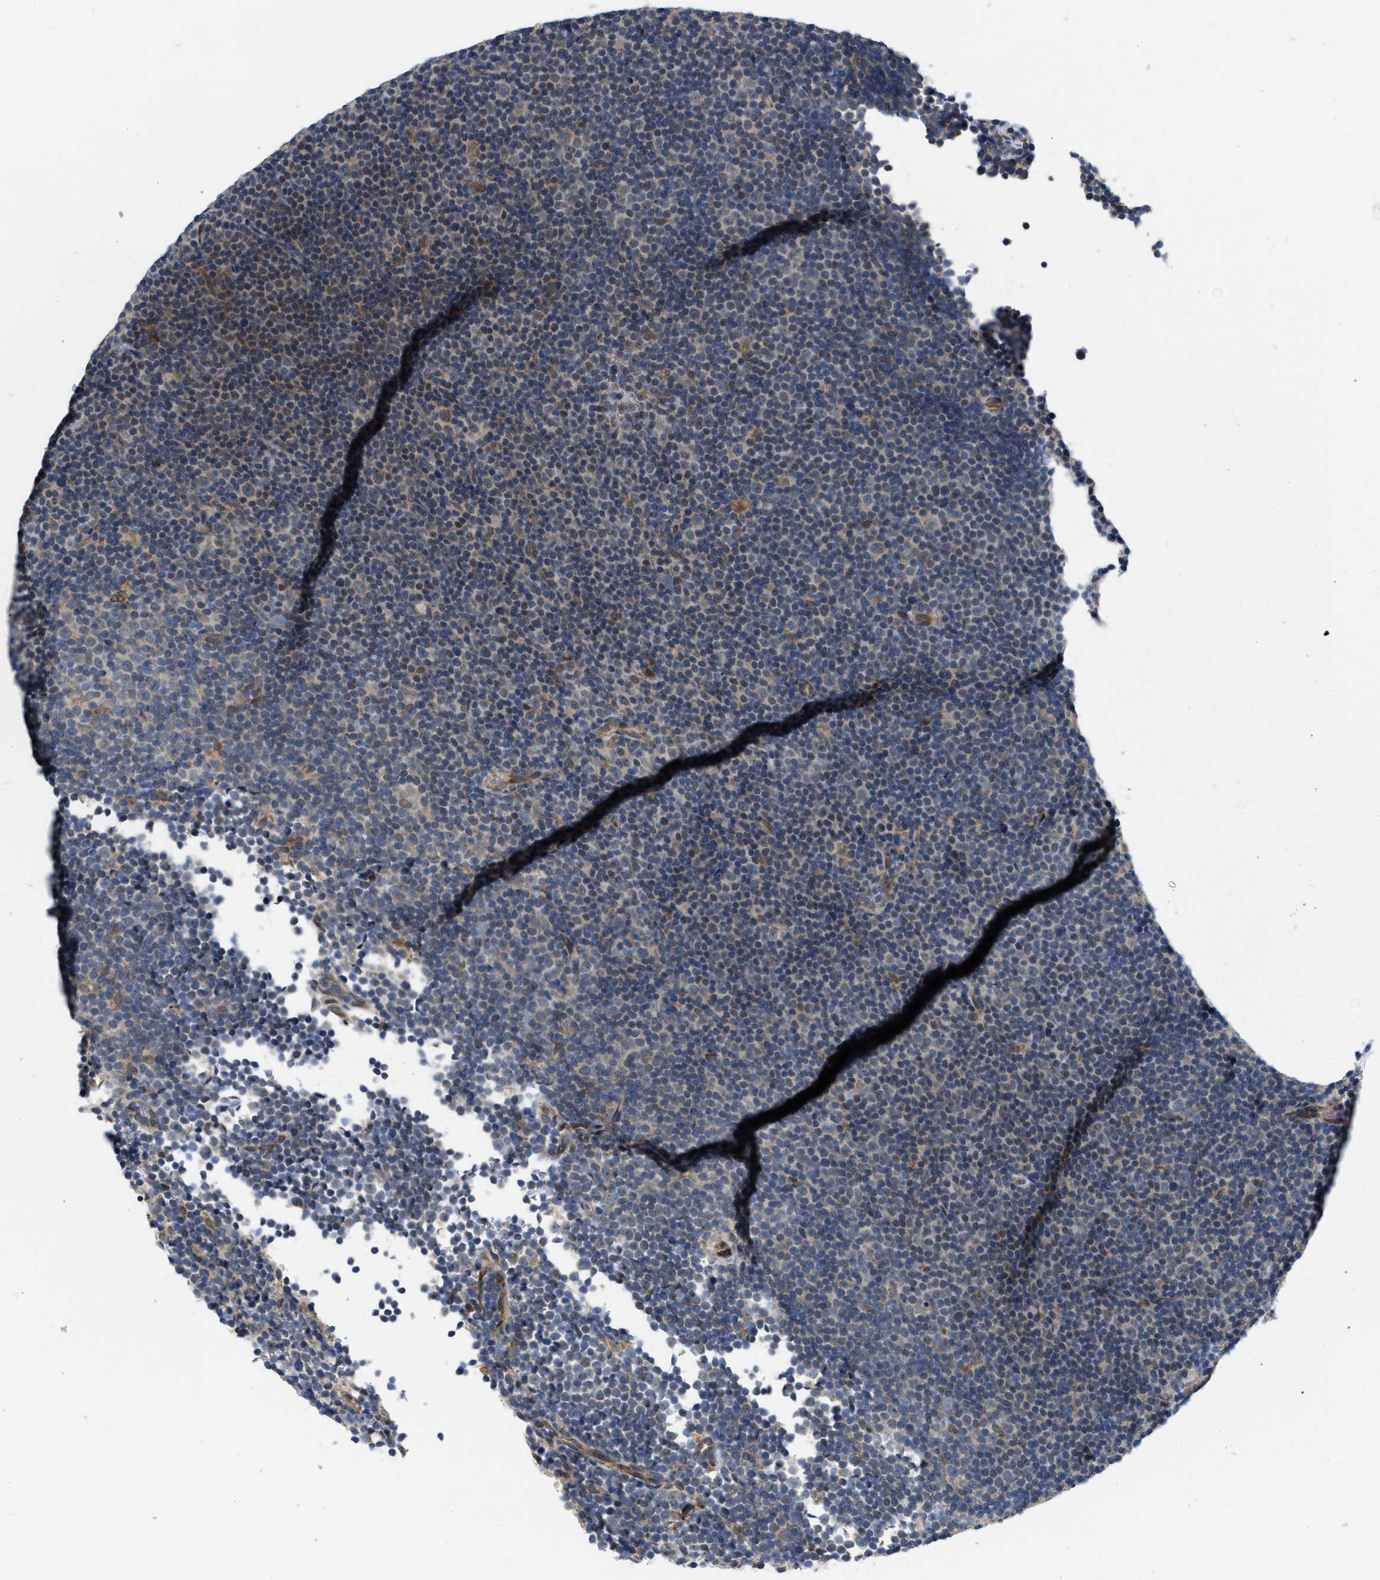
{"staining": {"intensity": "weak", "quantity": "<25%", "location": "cytoplasmic/membranous"}, "tissue": "lymphoma", "cell_type": "Tumor cells", "image_type": "cancer", "snomed": [{"axis": "morphology", "description": "Malignant lymphoma, non-Hodgkin's type, Low grade"}, {"axis": "topography", "description": "Lymph node"}], "caption": "The immunohistochemistry histopathology image has no significant staining in tumor cells of malignant lymphoma, non-Hodgkin's type (low-grade) tissue.", "gene": "EOGT", "patient": {"sex": "female", "age": 67}}